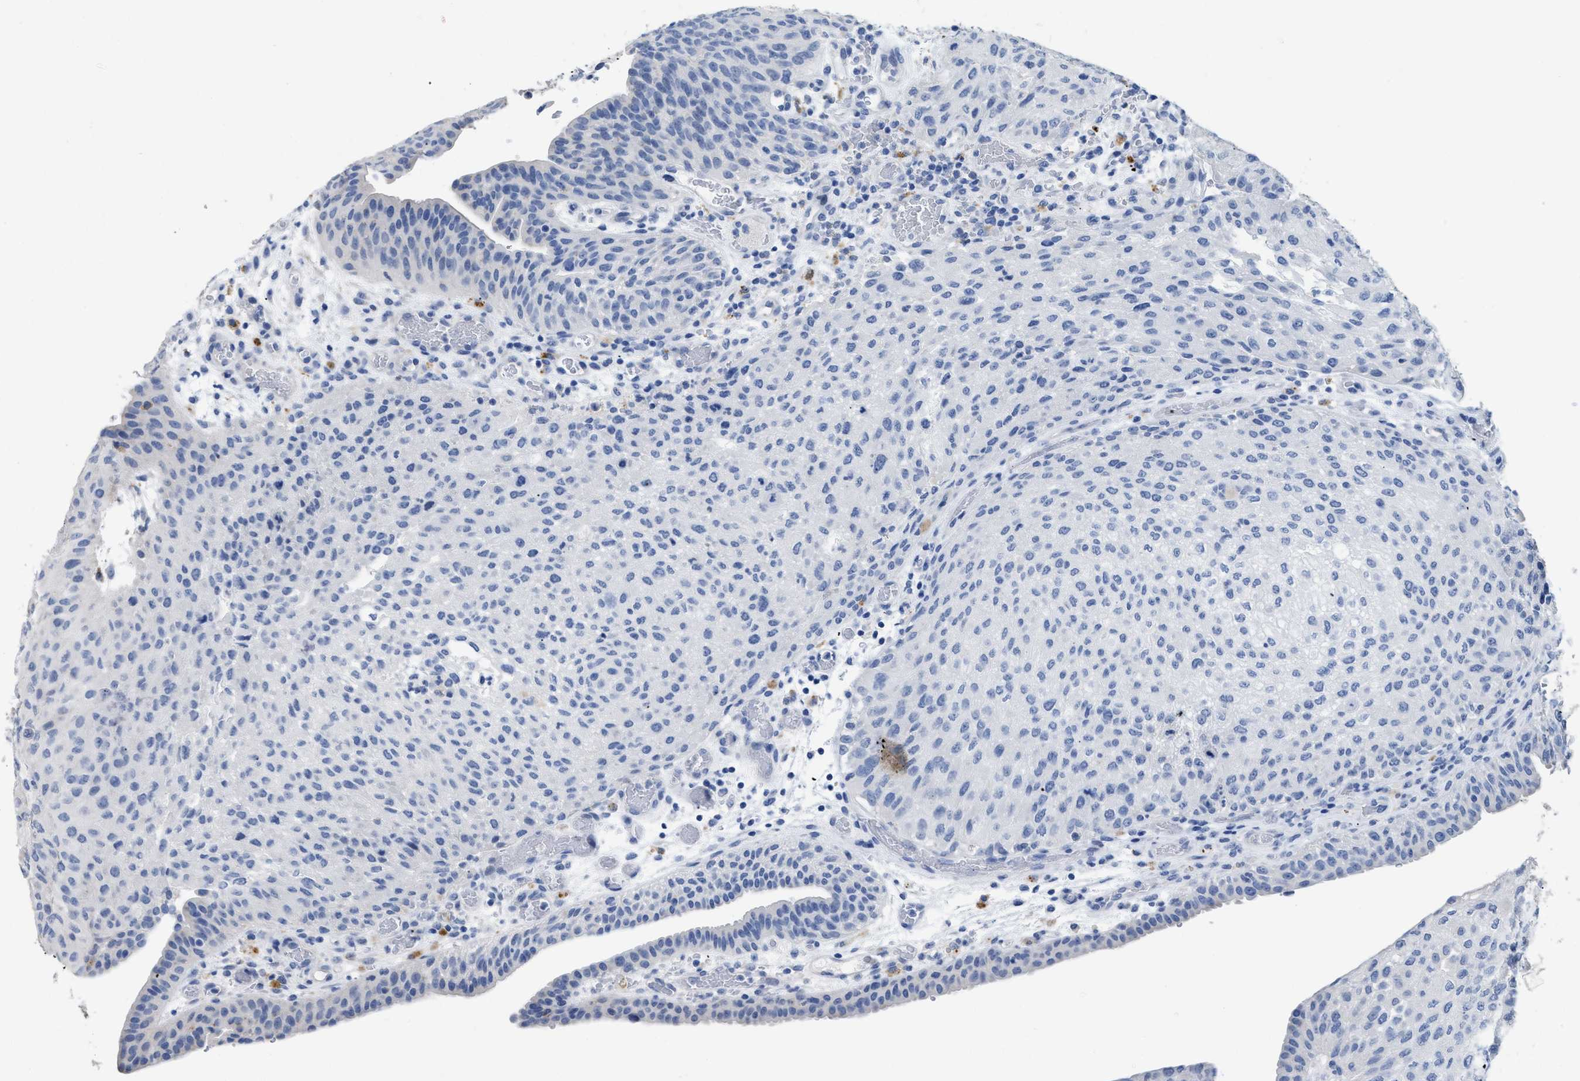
{"staining": {"intensity": "negative", "quantity": "none", "location": "none"}, "tissue": "urothelial cancer", "cell_type": "Tumor cells", "image_type": "cancer", "snomed": [{"axis": "morphology", "description": "Urothelial carcinoma, Low grade"}, {"axis": "morphology", "description": "Urothelial carcinoma, High grade"}, {"axis": "topography", "description": "Urinary bladder"}], "caption": "DAB (3,3'-diaminobenzidine) immunohistochemical staining of high-grade urothelial carcinoma demonstrates no significant expression in tumor cells.", "gene": "APOBEC2", "patient": {"sex": "male", "age": 35}}